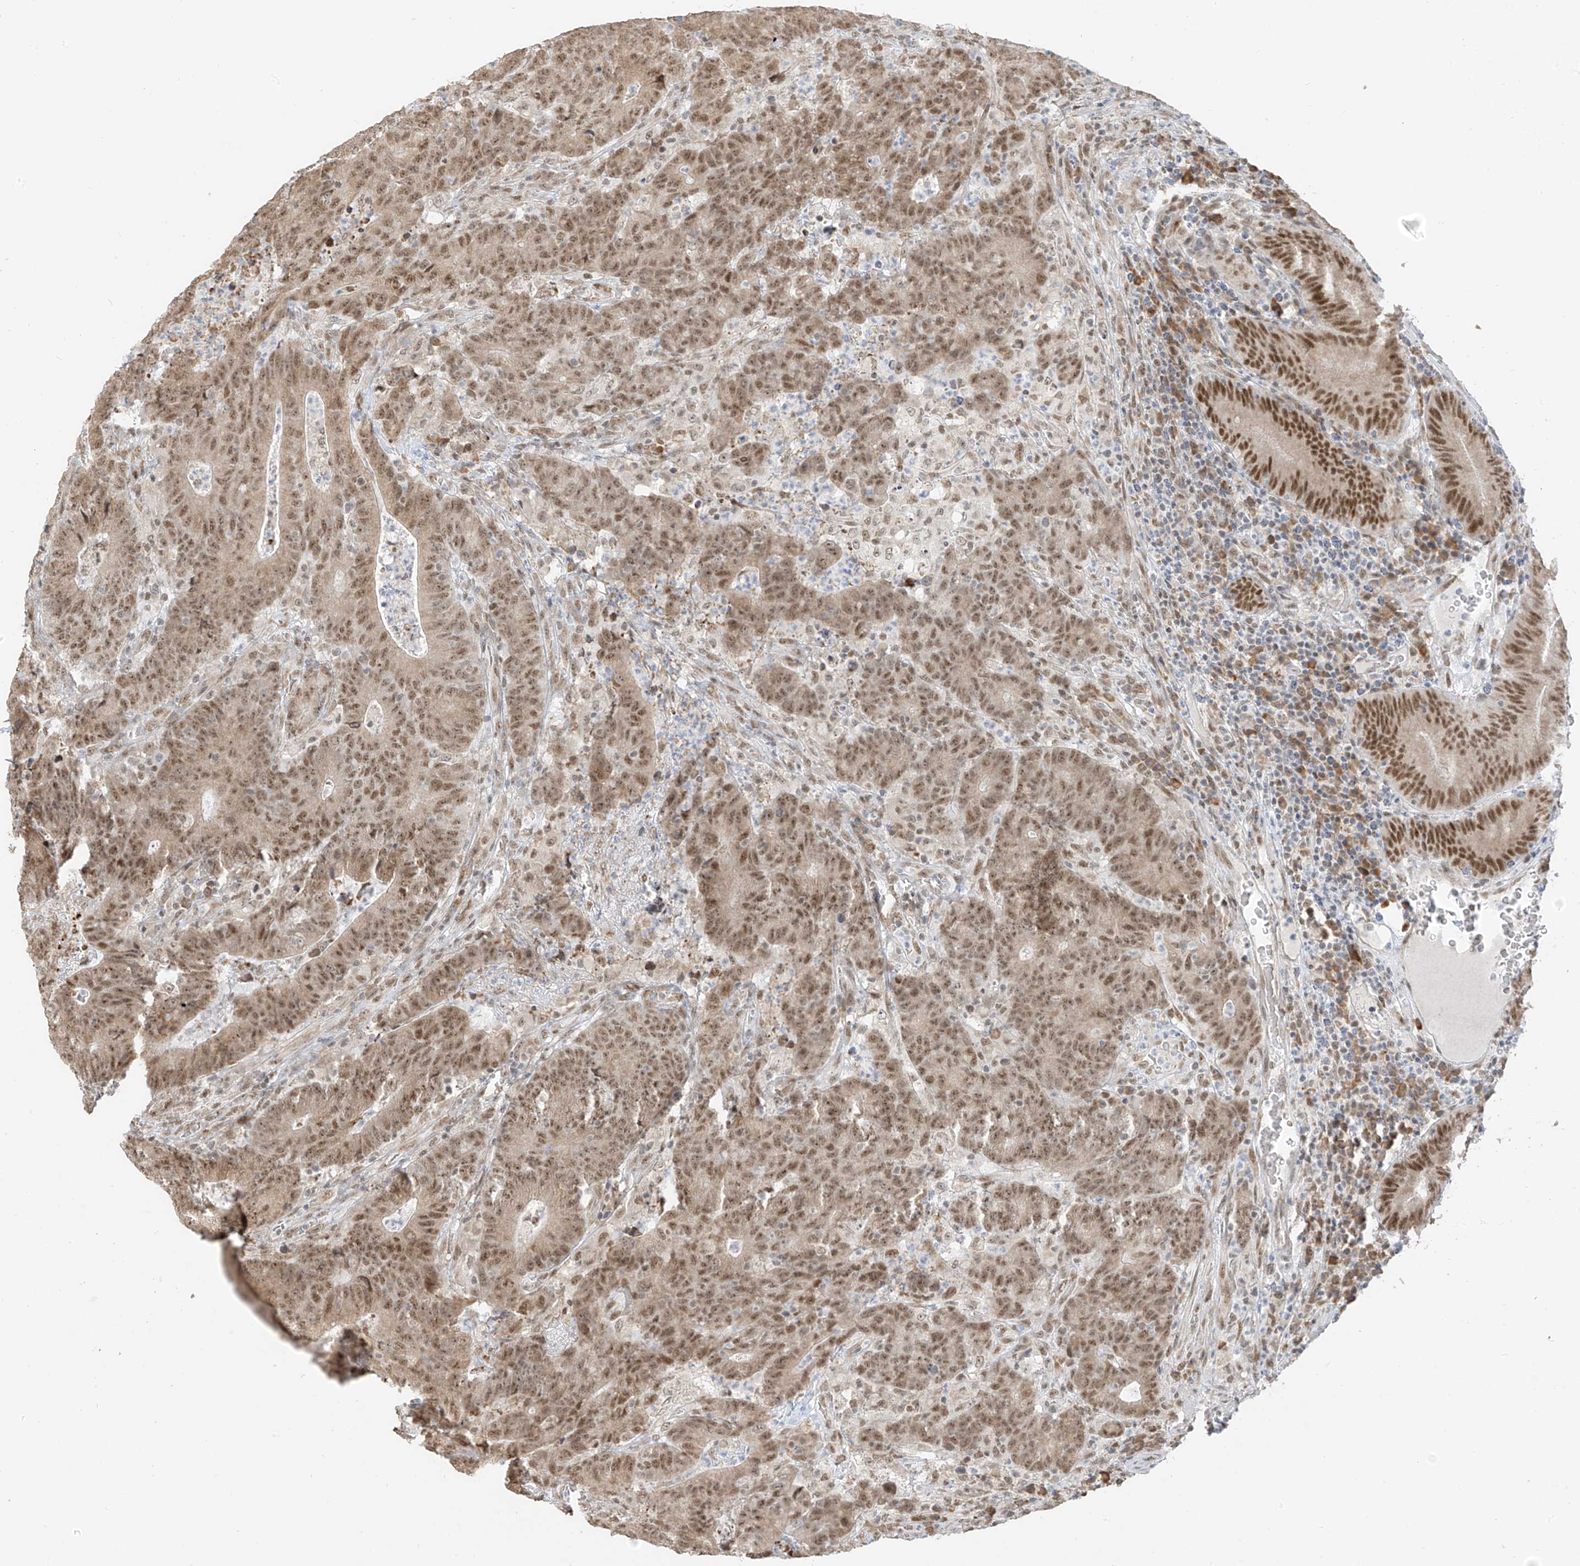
{"staining": {"intensity": "moderate", "quantity": ">75%", "location": "nuclear"}, "tissue": "colorectal cancer", "cell_type": "Tumor cells", "image_type": "cancer", "snomed": [{"axis": "morphology", "description": "Normal tissue, NOS"}, {"axis": "morphology", "description": "Adenocarcinoma, NOS"}, {"axis": "topography", "description": "Colon"}], "caption": "Adenocarcinoma (colorectal) tissue displays moderate nuclear expression in approximately >75% of tumor cells, visualized by immunohistochemistry.", "gene": "ZMYM2", "patient": {"sex": "female", "age": 75}}